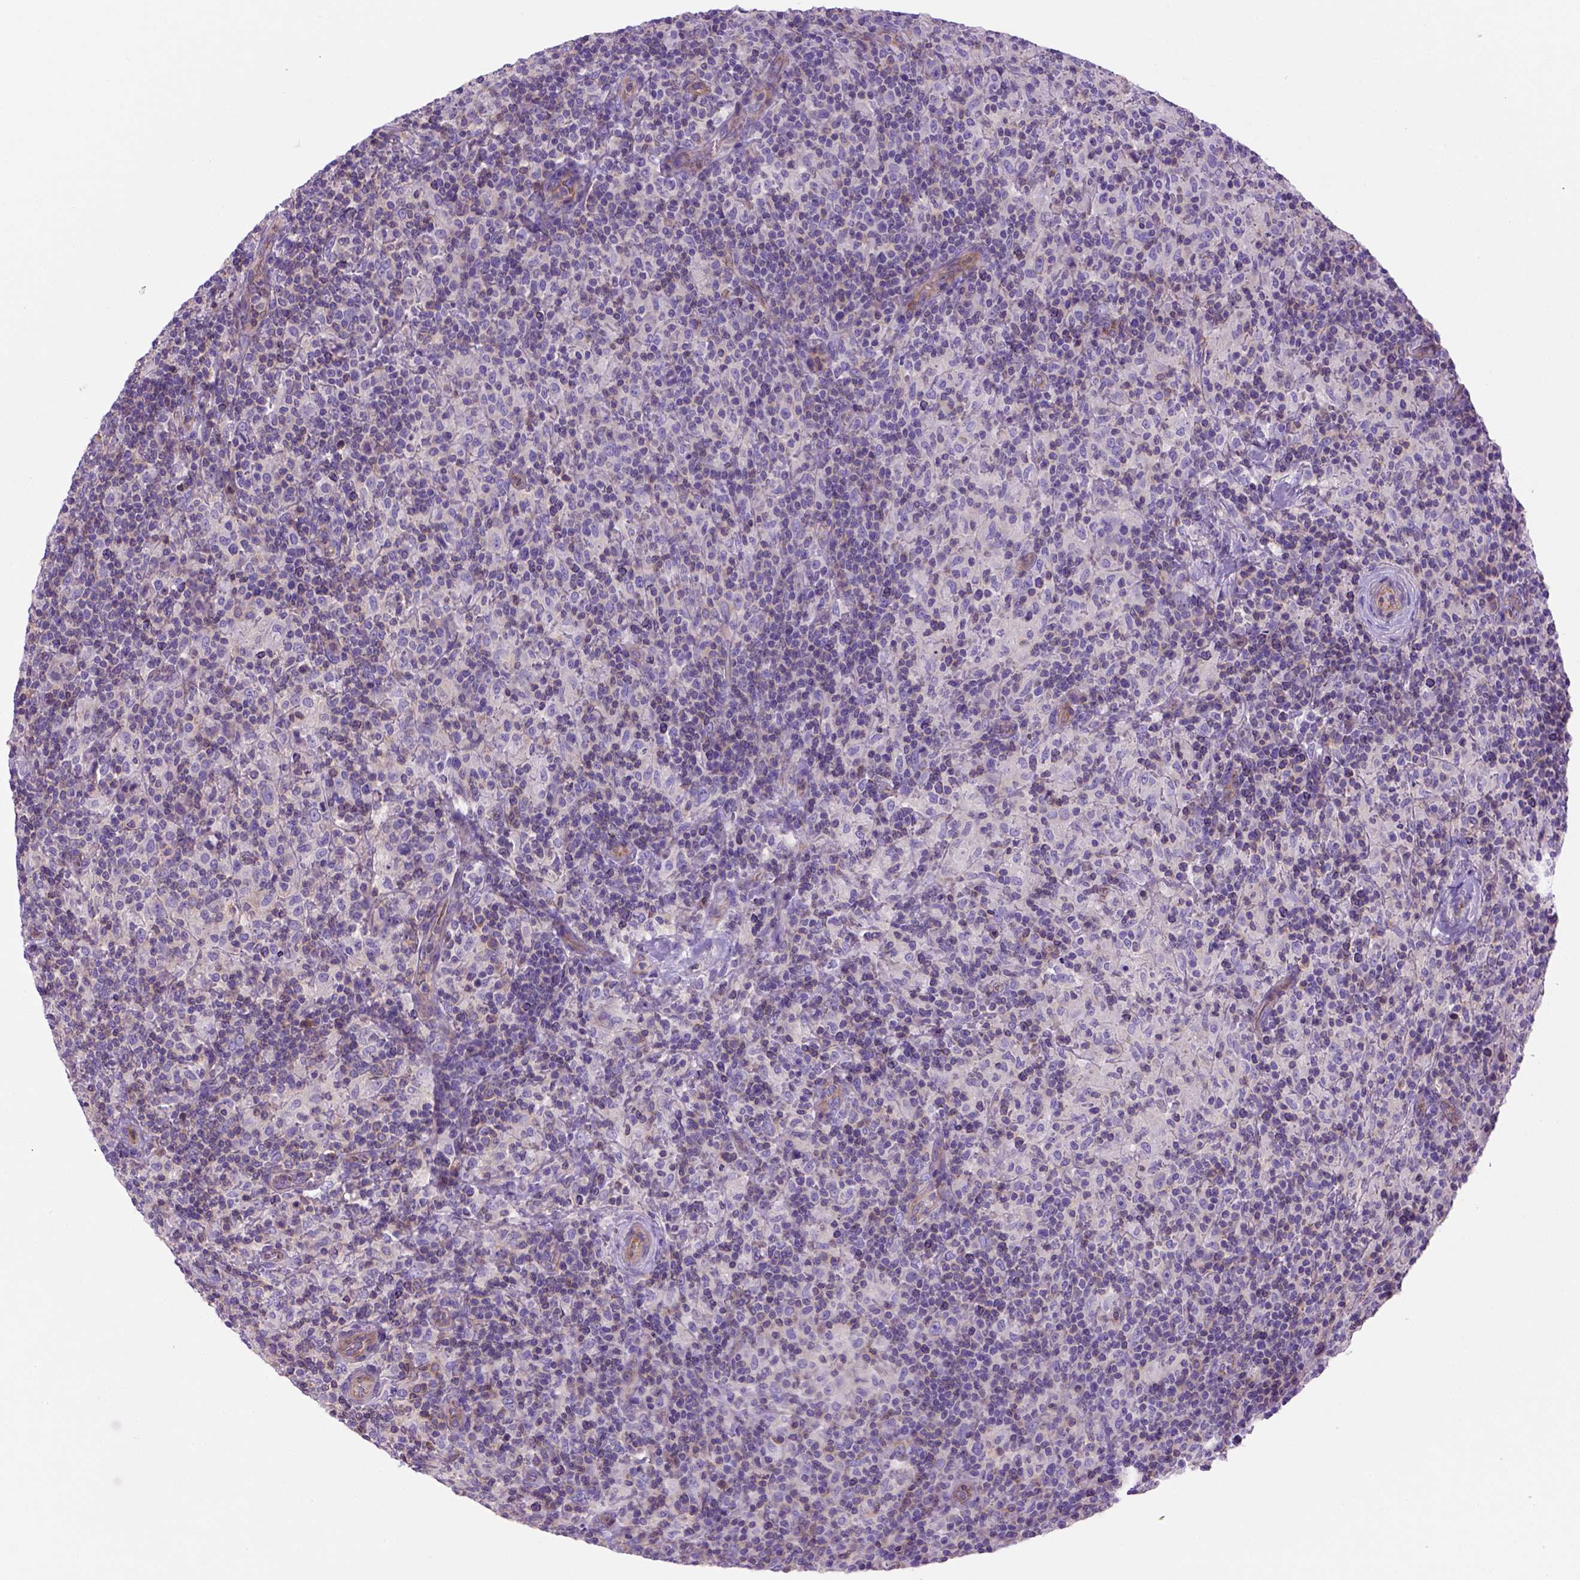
{"staining": {"intensity": "negative", "quantity": "none", "location": "none"}, "tissue": "lymphoma", "cell_type": "Tumor cells", "image_type": "cancer", "snomed": [{"axis": "morphology", "description": "Hodgkin's disease, NOS"}, {"axis": "topography", "description": "Lymph node"}], "caption": "Tumor cells are negative for brown protein staining in Hodgkin's disease.", "gene": "PEX12", "patient": {"sex": "male", "age": 70}}